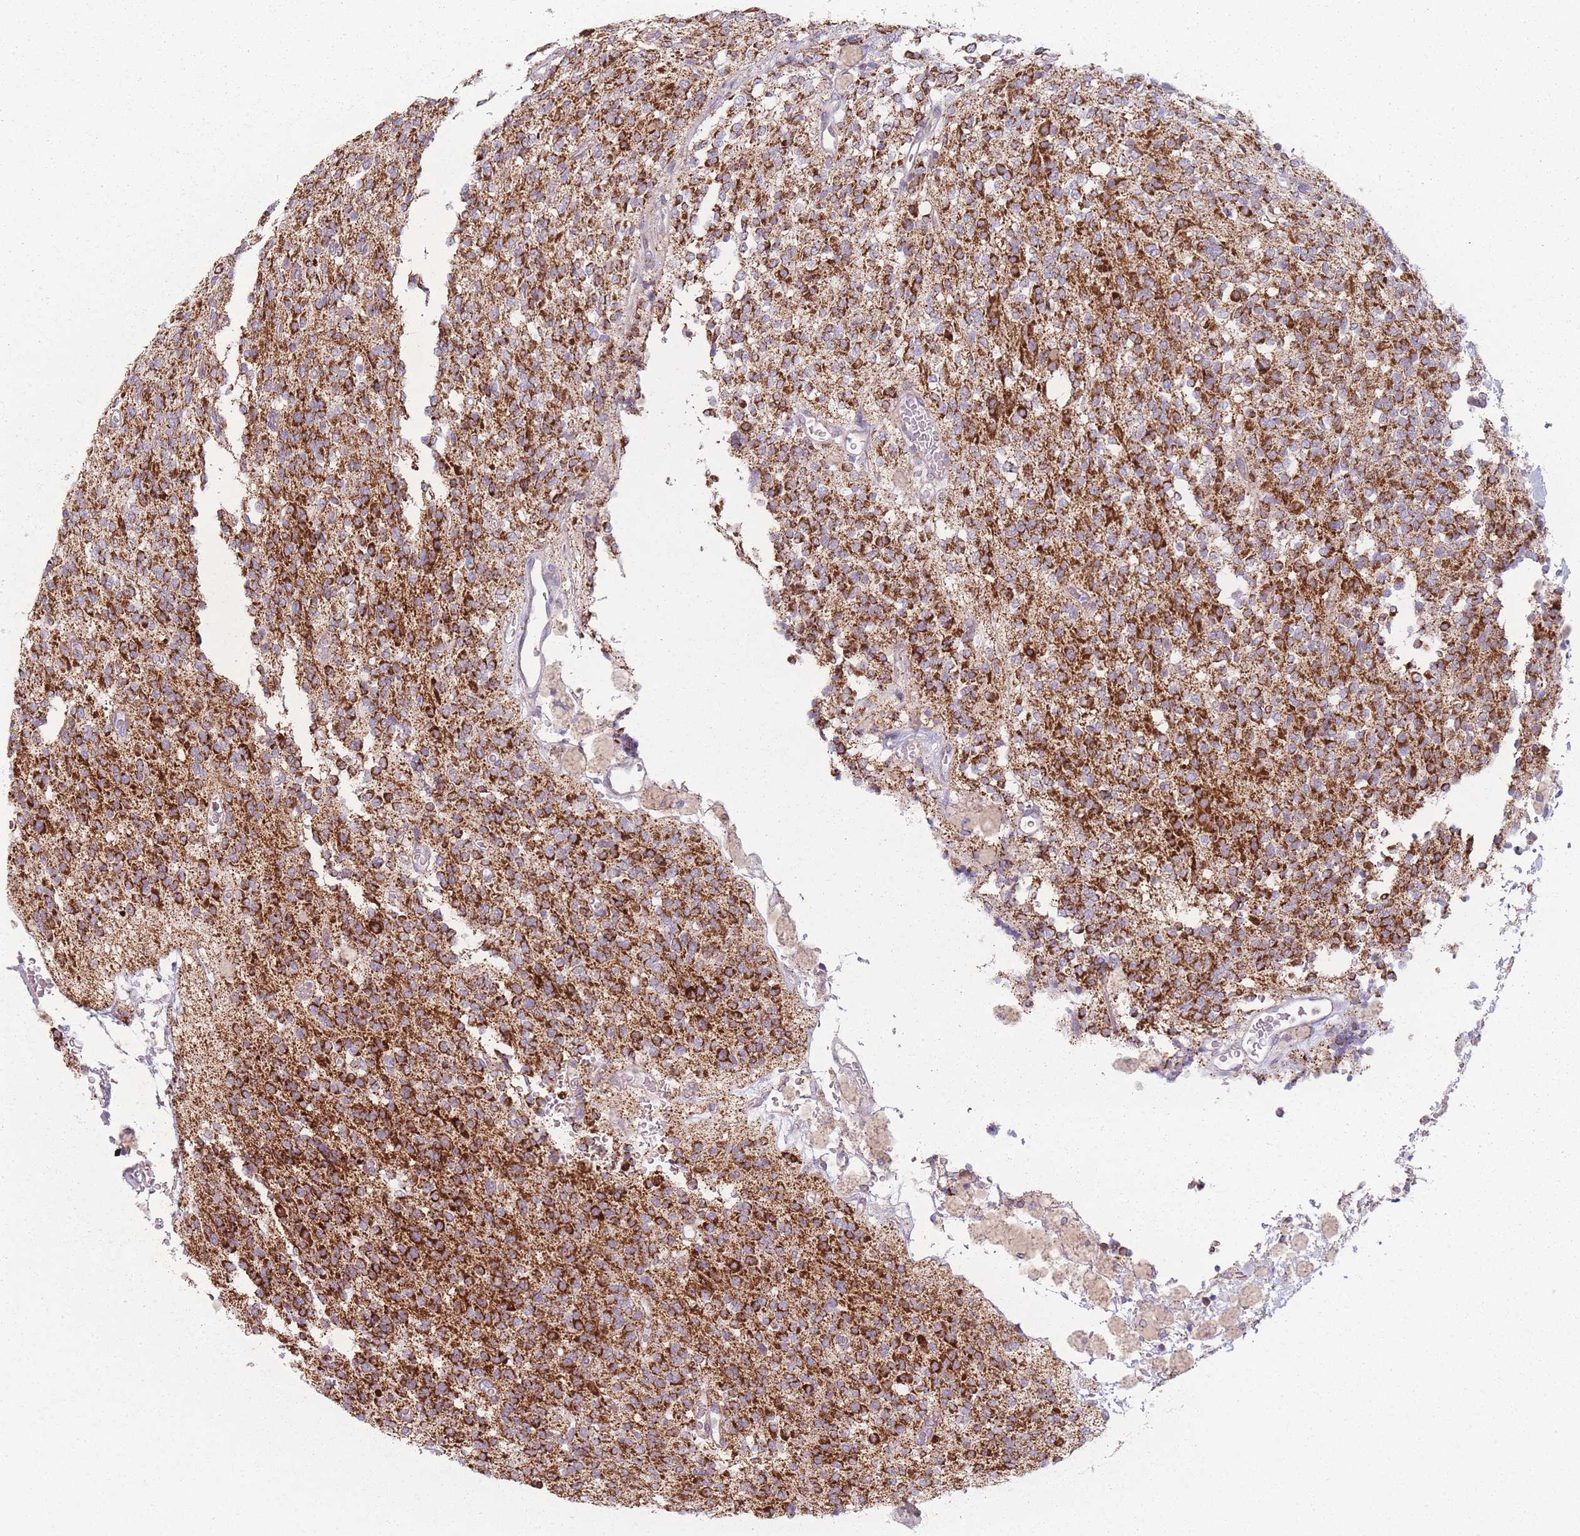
{"staining": {"intensity": "strong", "quantity": ">75%", "location": "cytoplasmic/membranous"}, "tissue": "glioma", "cell_type": "Tumor cells", "image_type": "cancer", "snomed": [{"axis": "morphology", "description": "Glioma, malignant, High grade"}, {"axis": "topography", "description": "Brain"}], "caption": "IHC (DAB) staining of malignant high-grade glioma reveals strong cytoplasmic/membranous protein expression in approximately >75% of tumor cells.", "gene": "DCHS1", "patient": {"sex": "male", "age": 34}}